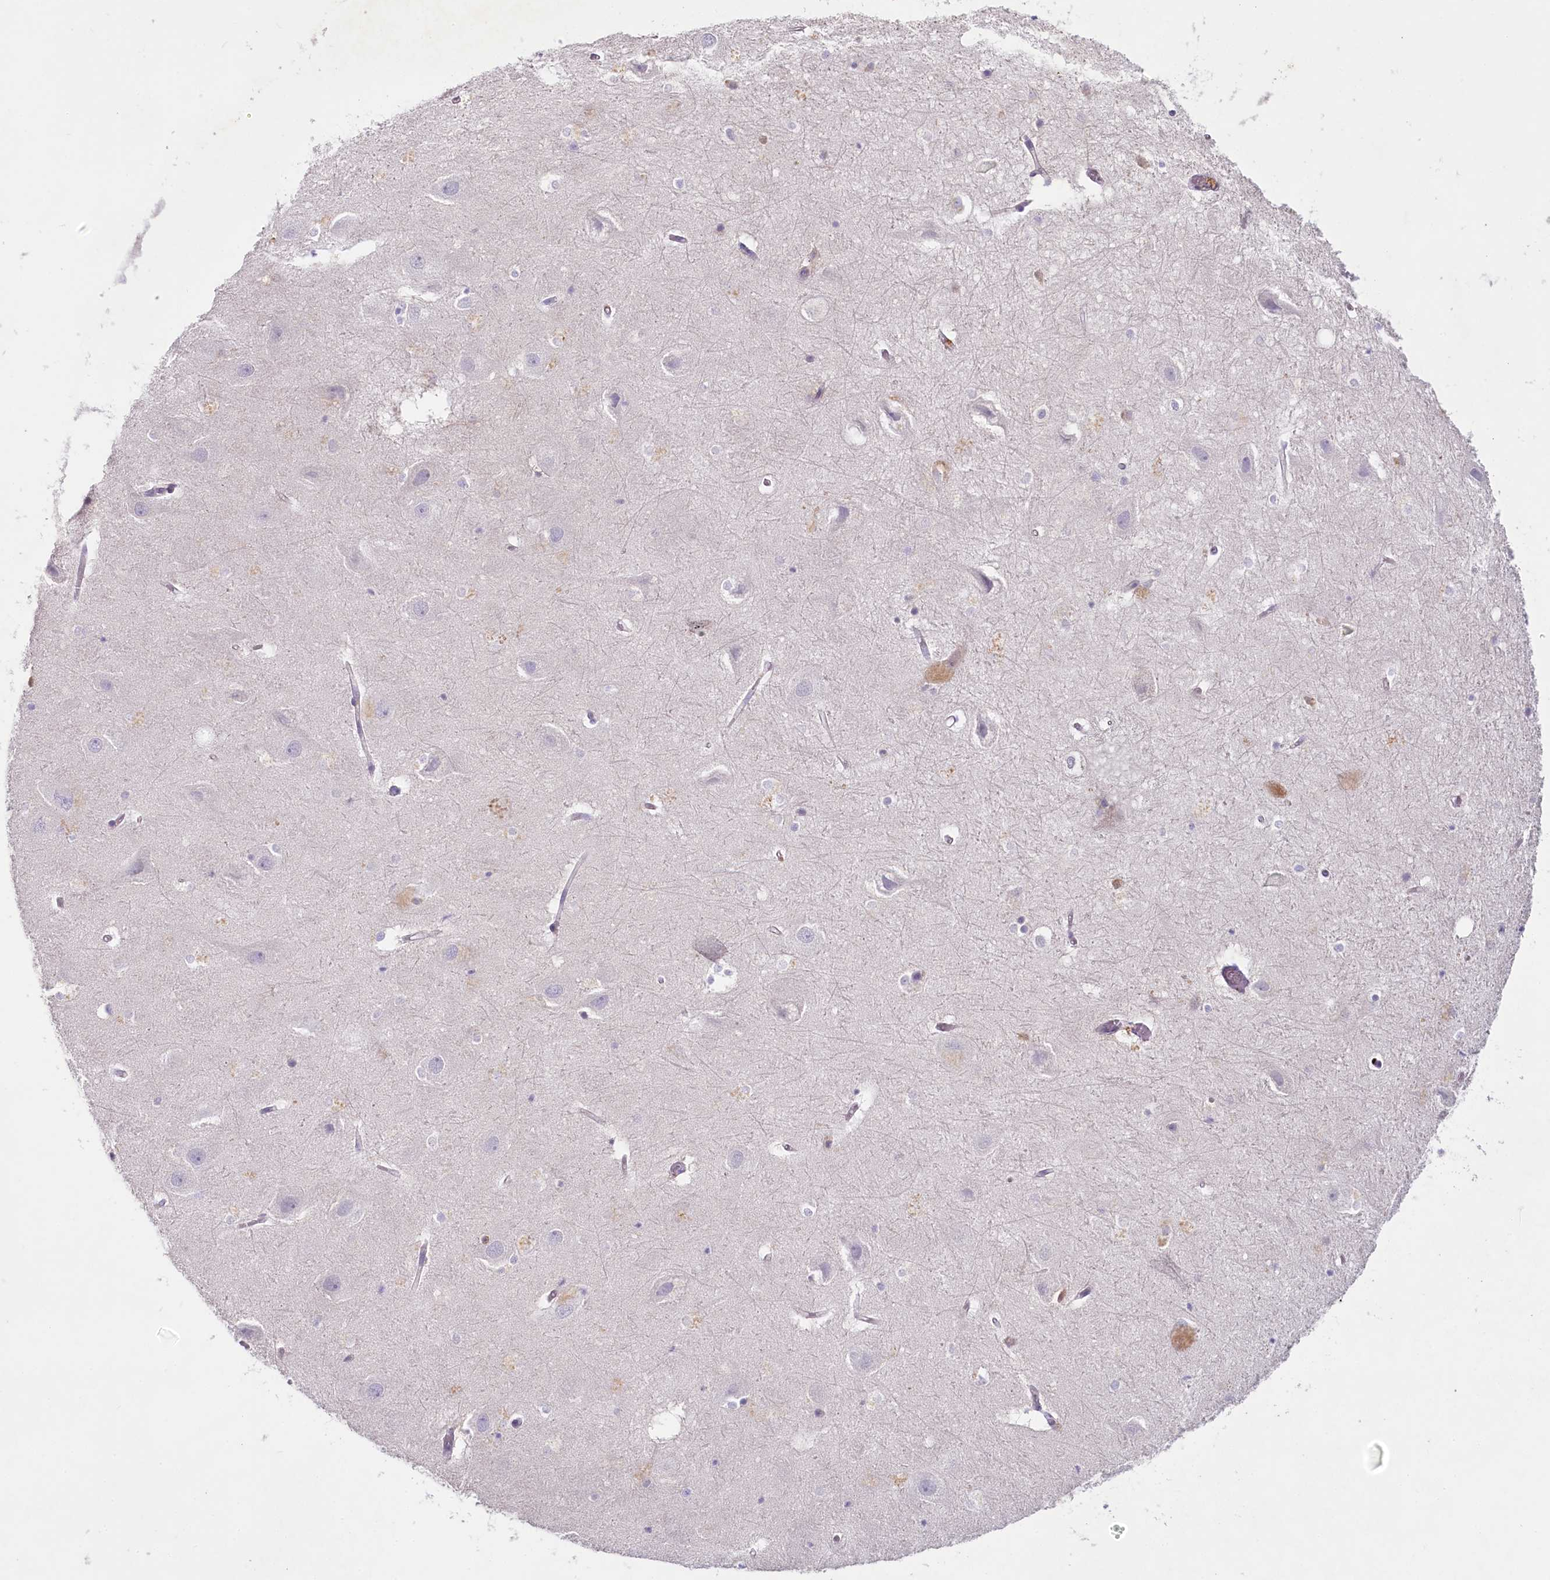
{"staining": {"intensity": "moderate", "quantity": "<25%", "location": "cytoplasmic/membranous"}, "tissue": "hippocampus", "cell_type": "Glial cells", "image_type": "normal", "snomed": [{"axis": "morphology", "description": "Normal tissue, NOS"}, {"axis": "topography", "description": "Hippocampus"}], "caption": "This is a histology image of immunohistochemistry (IHC) staining of normal hippocampus, which shows moderate positivity in the cytoplasmic/membranous of glial cells.", "gene": "HPD", "patient": {"sex": "female", "age": 52}}